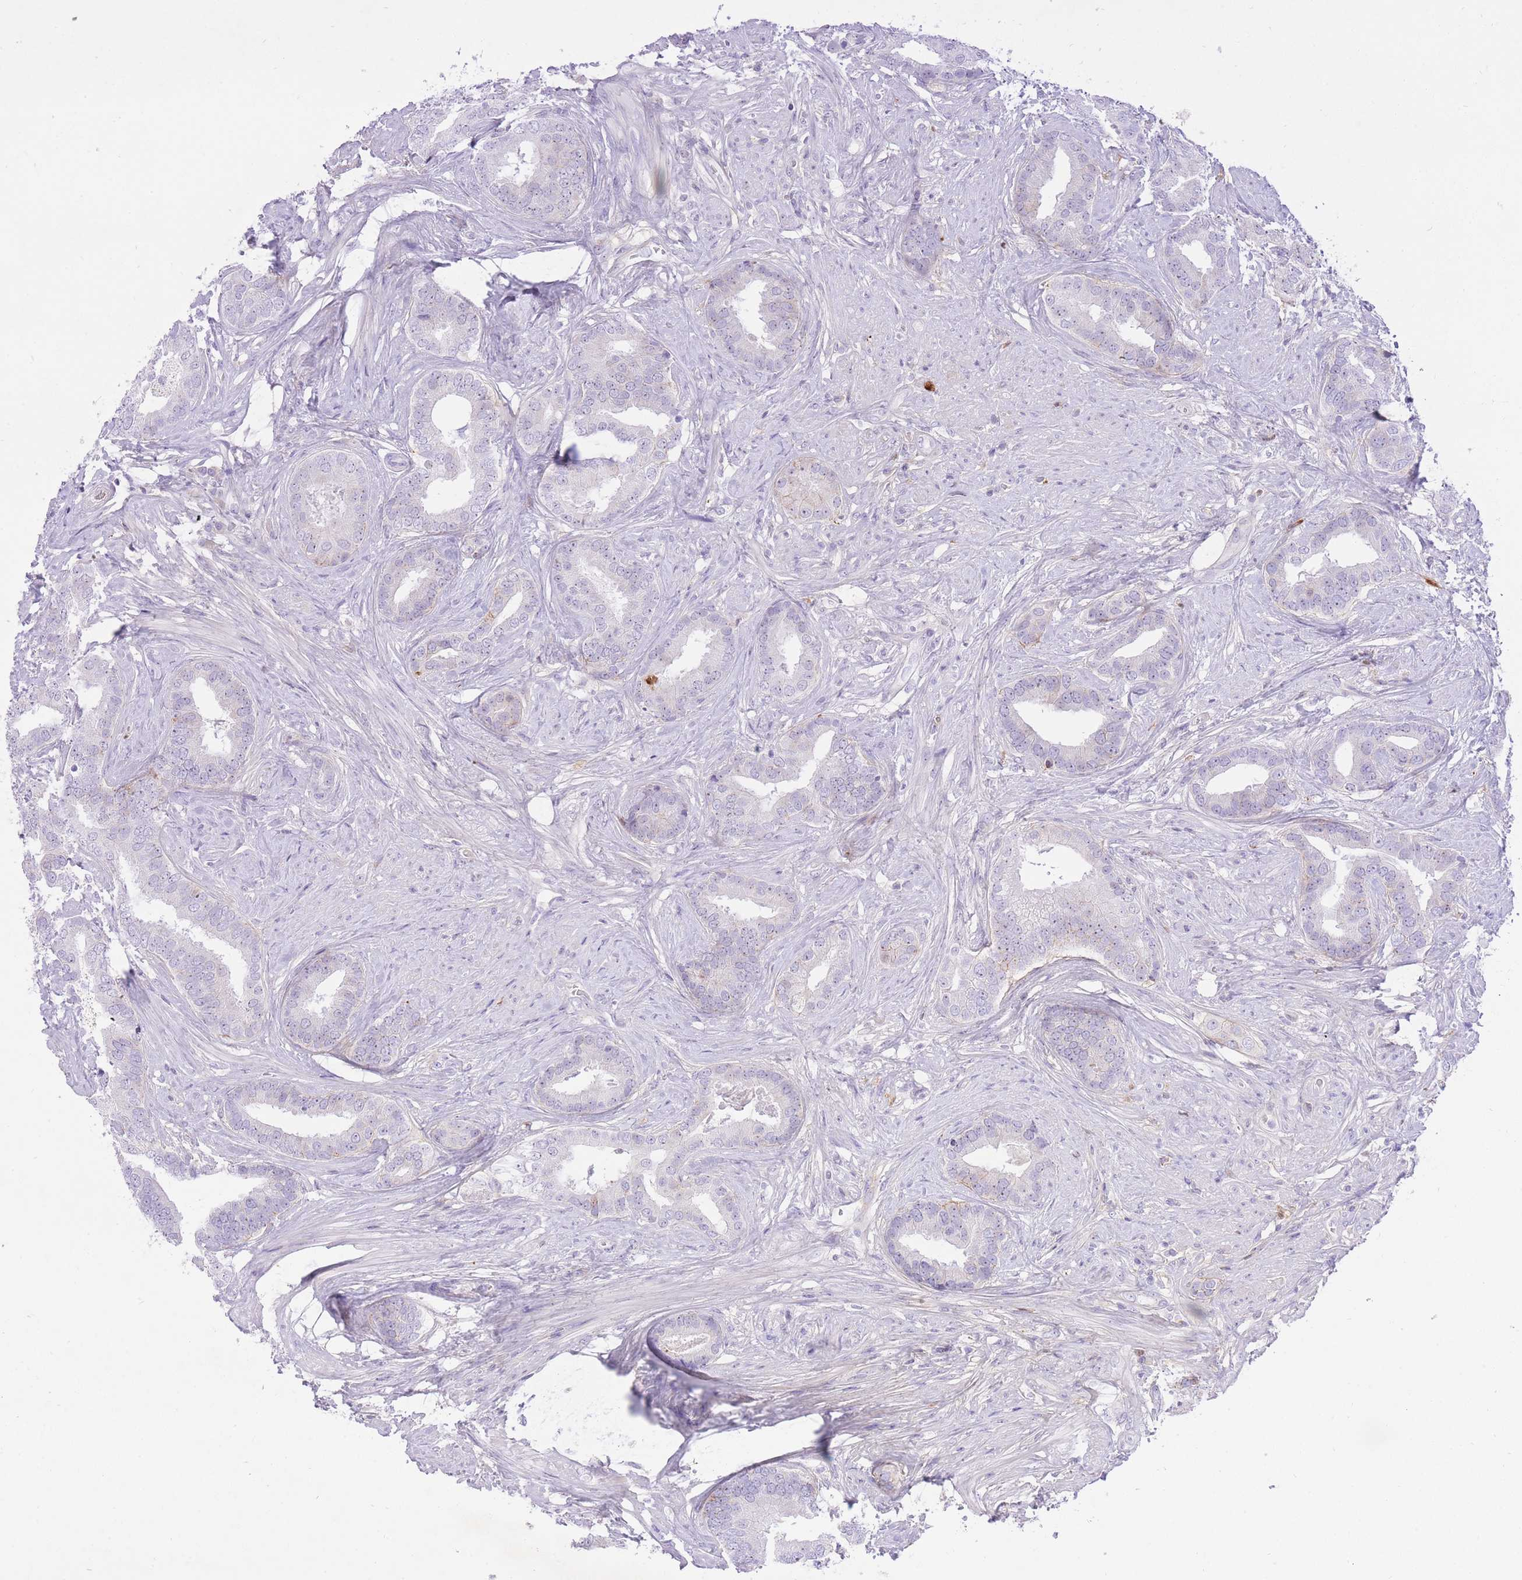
{"staining": {"intensity": "negative", "quantity": "none", "location": "none"}, "tissue": "prostate cancer", "cell_type": "Tumor cells", "image_type": "cancer", "snomed": [{"axis": "morphology", "description": "Adenocarcinoma, High grade"}, {"axis": "topography", "description": "Prostate"}], "caption": "DAB (3,3'-diaminobenzidine) immunohistochemical staining of prostate adenocarcinoma (high-grade) shows no significant expression in tumor cells. (Stains: DAB (3,3'-diaminobenzidine) immunohistochemistry with hematoxylin counter stain, Microscopy: brightfield microscopy at high magnification).", "gene": "HRG", "patient": {"sex": "male", "age": 55}}